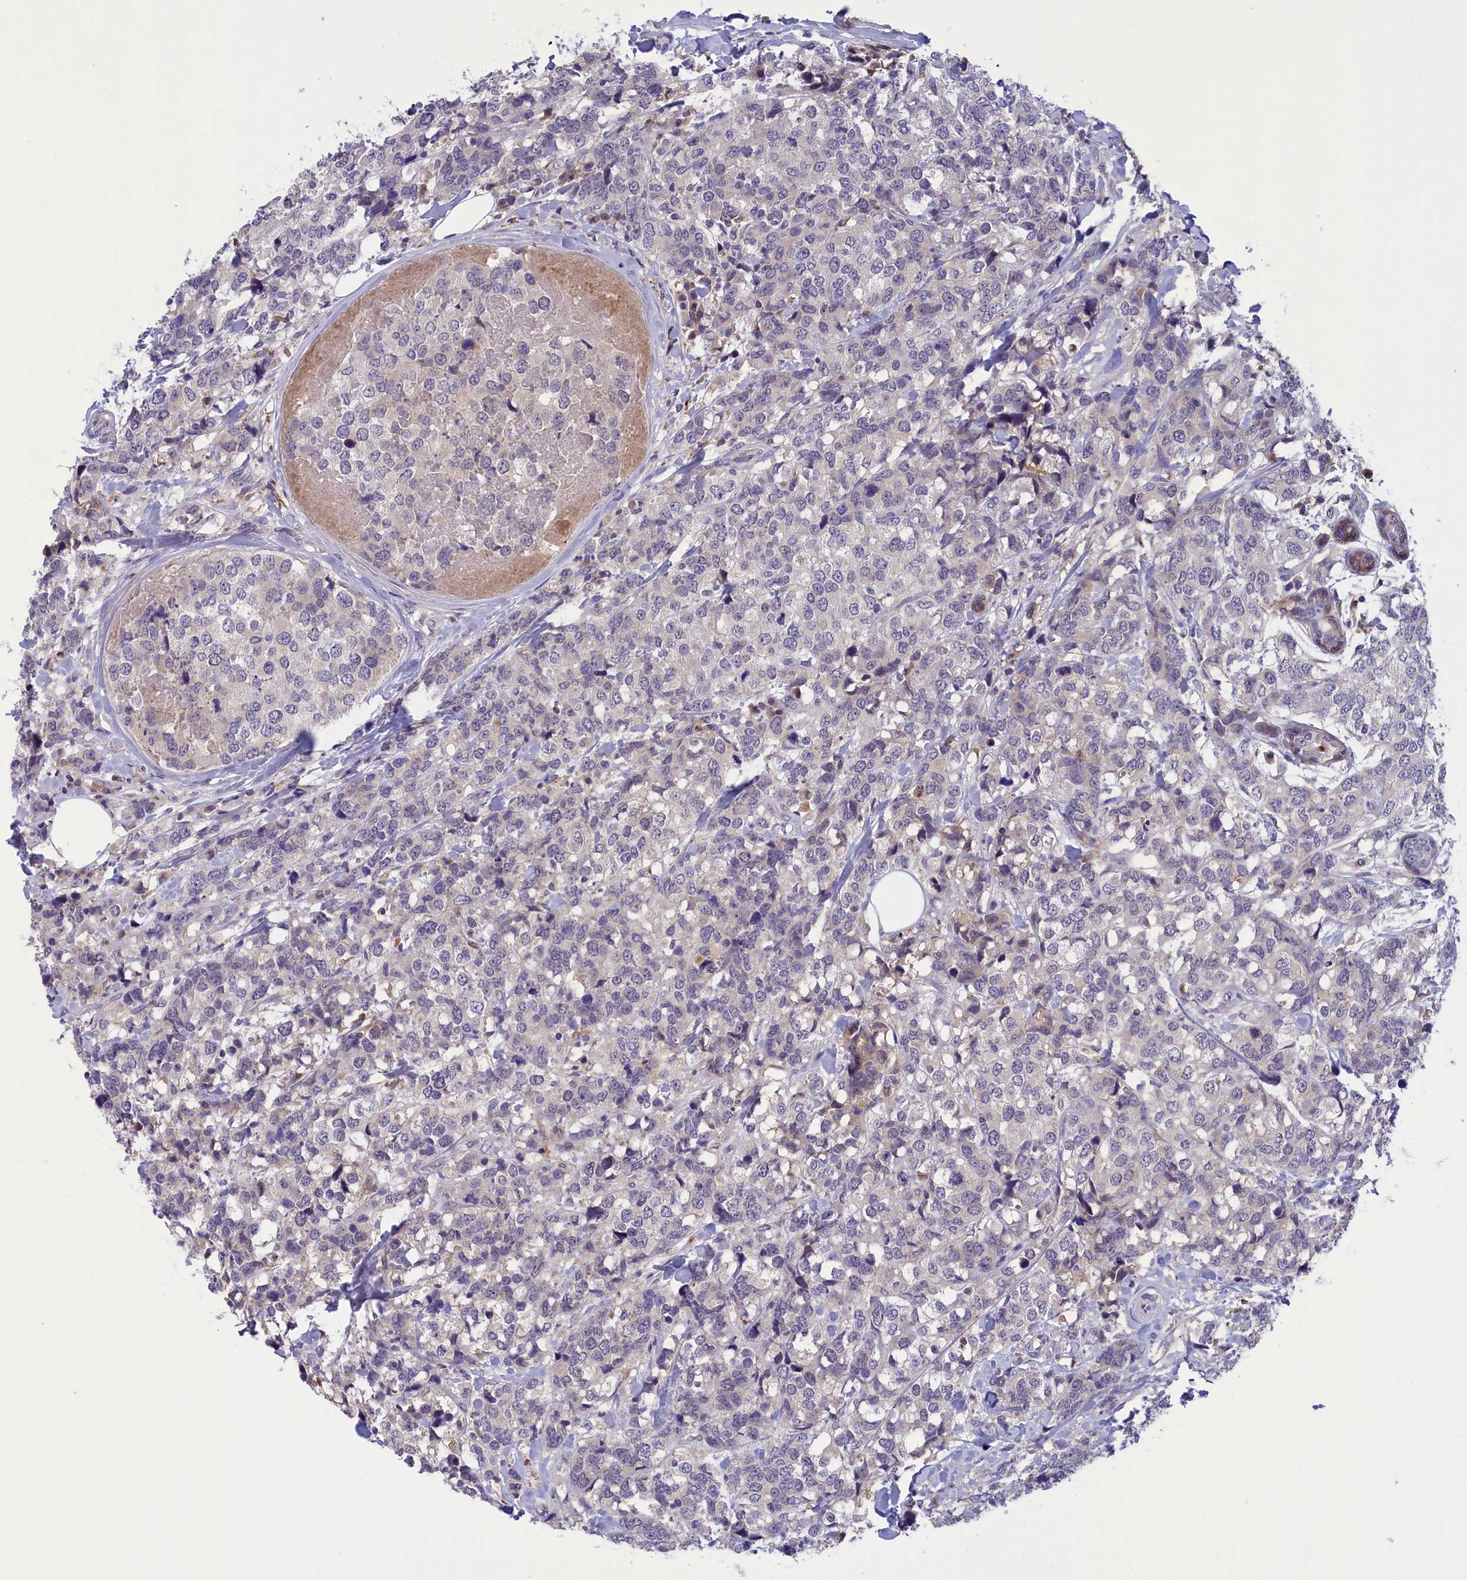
{"staining": {"intensity": "negative", "quantity": "none", "location": "none"}, "tissue": "breast cancer", "cell_type": "Tumor cells", "image_type": "cancer", "snomed": [{"axis": "morphology", "description": "Lobular carcinoma"}, {"axis": "topography", "description": "Breast"}], "caption": "Immunohistochemistry of human breast lobular carcinoma reveals no staining in tumor cells.", "gene": "STYX", "patient": {"sex": "female", "age": 59}}